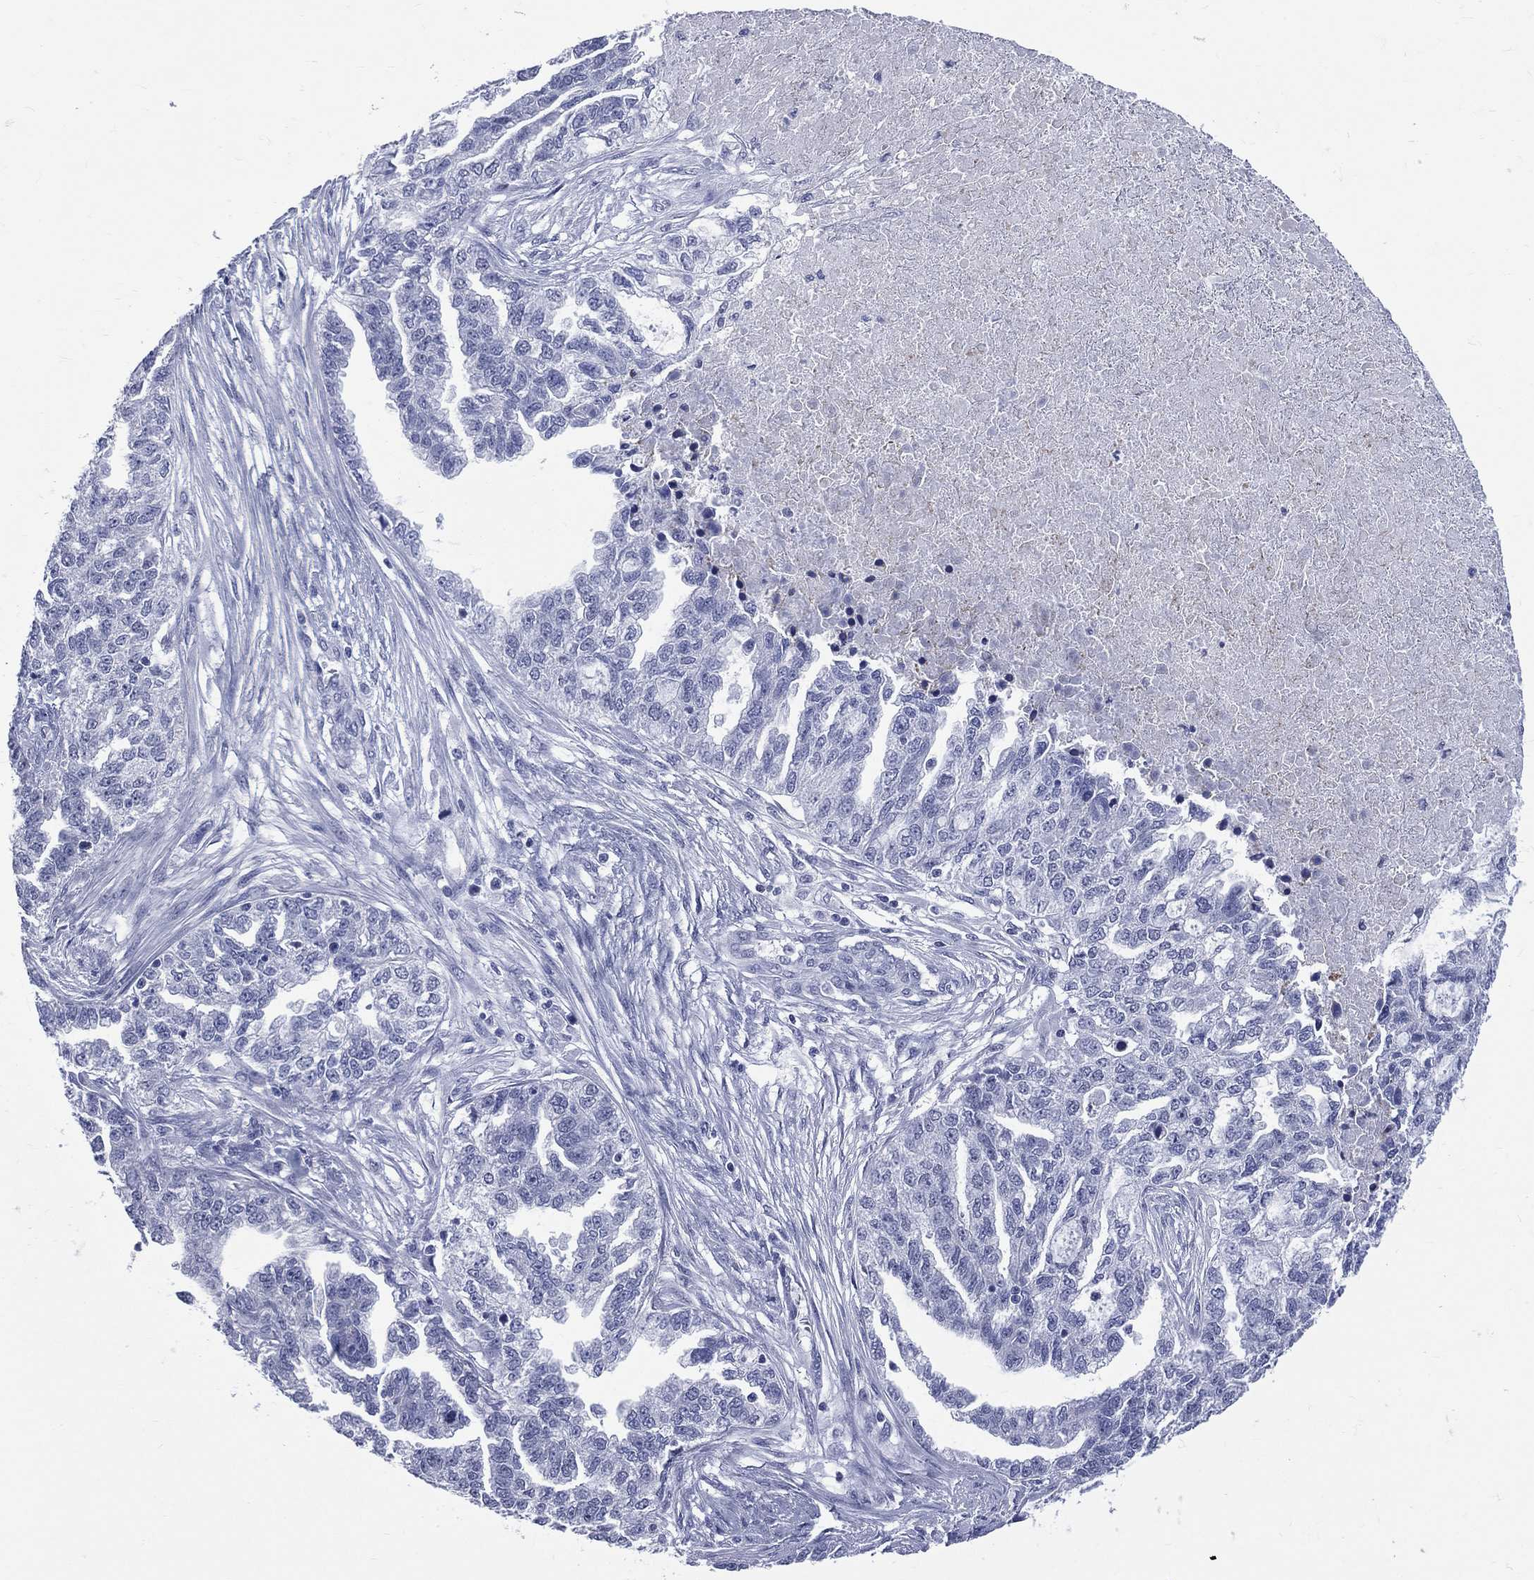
{"staining": {"intensity": "negative", "quantity": "none", "location": "none"}, "tissue": "ovarian cancer", "cell_type": "Tumor cells", "image_type": "cancer", "snomed": [{"axis": "morphology", "description": "Cystadenocarcinoma, serous, NOS"}, {"axis": "topography", "description": "Ovary"}], "caption": "This is an immunohistochemistry (IHC) image of human ovarian cancer. There is no positivity in tumor cells.", "gene": "MLLT10", "patient": {"sex": "female", "age": 51}}